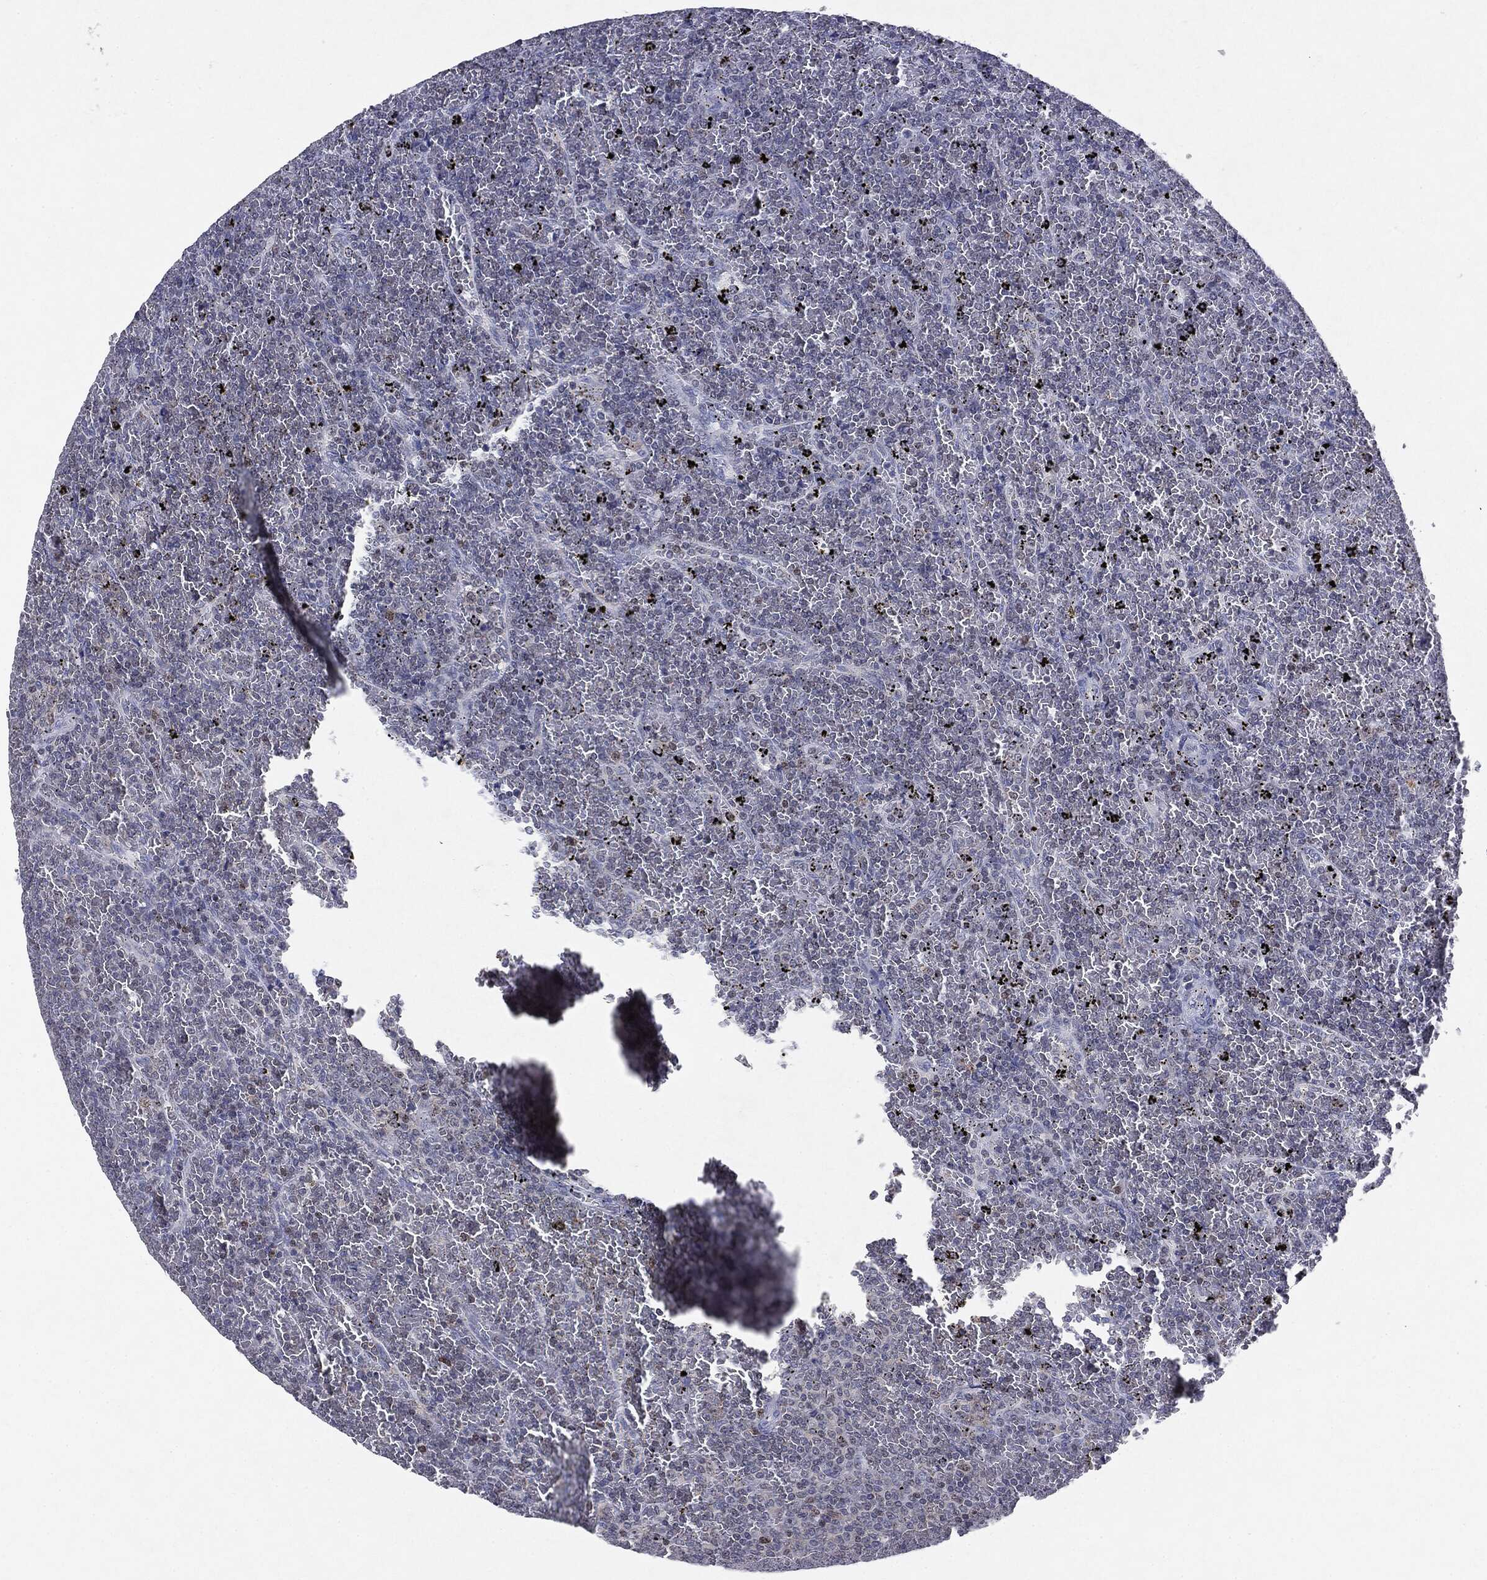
{"staining": {"intensity": "negative", "quantity": "none", "location": "none"}, "tissue": "lymphoma", "cell_type": "Tumor cells", "image_type": "cancer", "snomed": [{"axis": "morphology", "description": "Malignant lymphoma, non-Hodgkin's type, Low grade"}, {"axis": "topography", "description": "Spleen"}], "caption": "A high-resolution photomicrograph shows IHC staining of lymphoma, which reveals no significant positivity in tumor cells.", "gene": "KIF2C", "patient": {"sex": "female", "age": 77}}